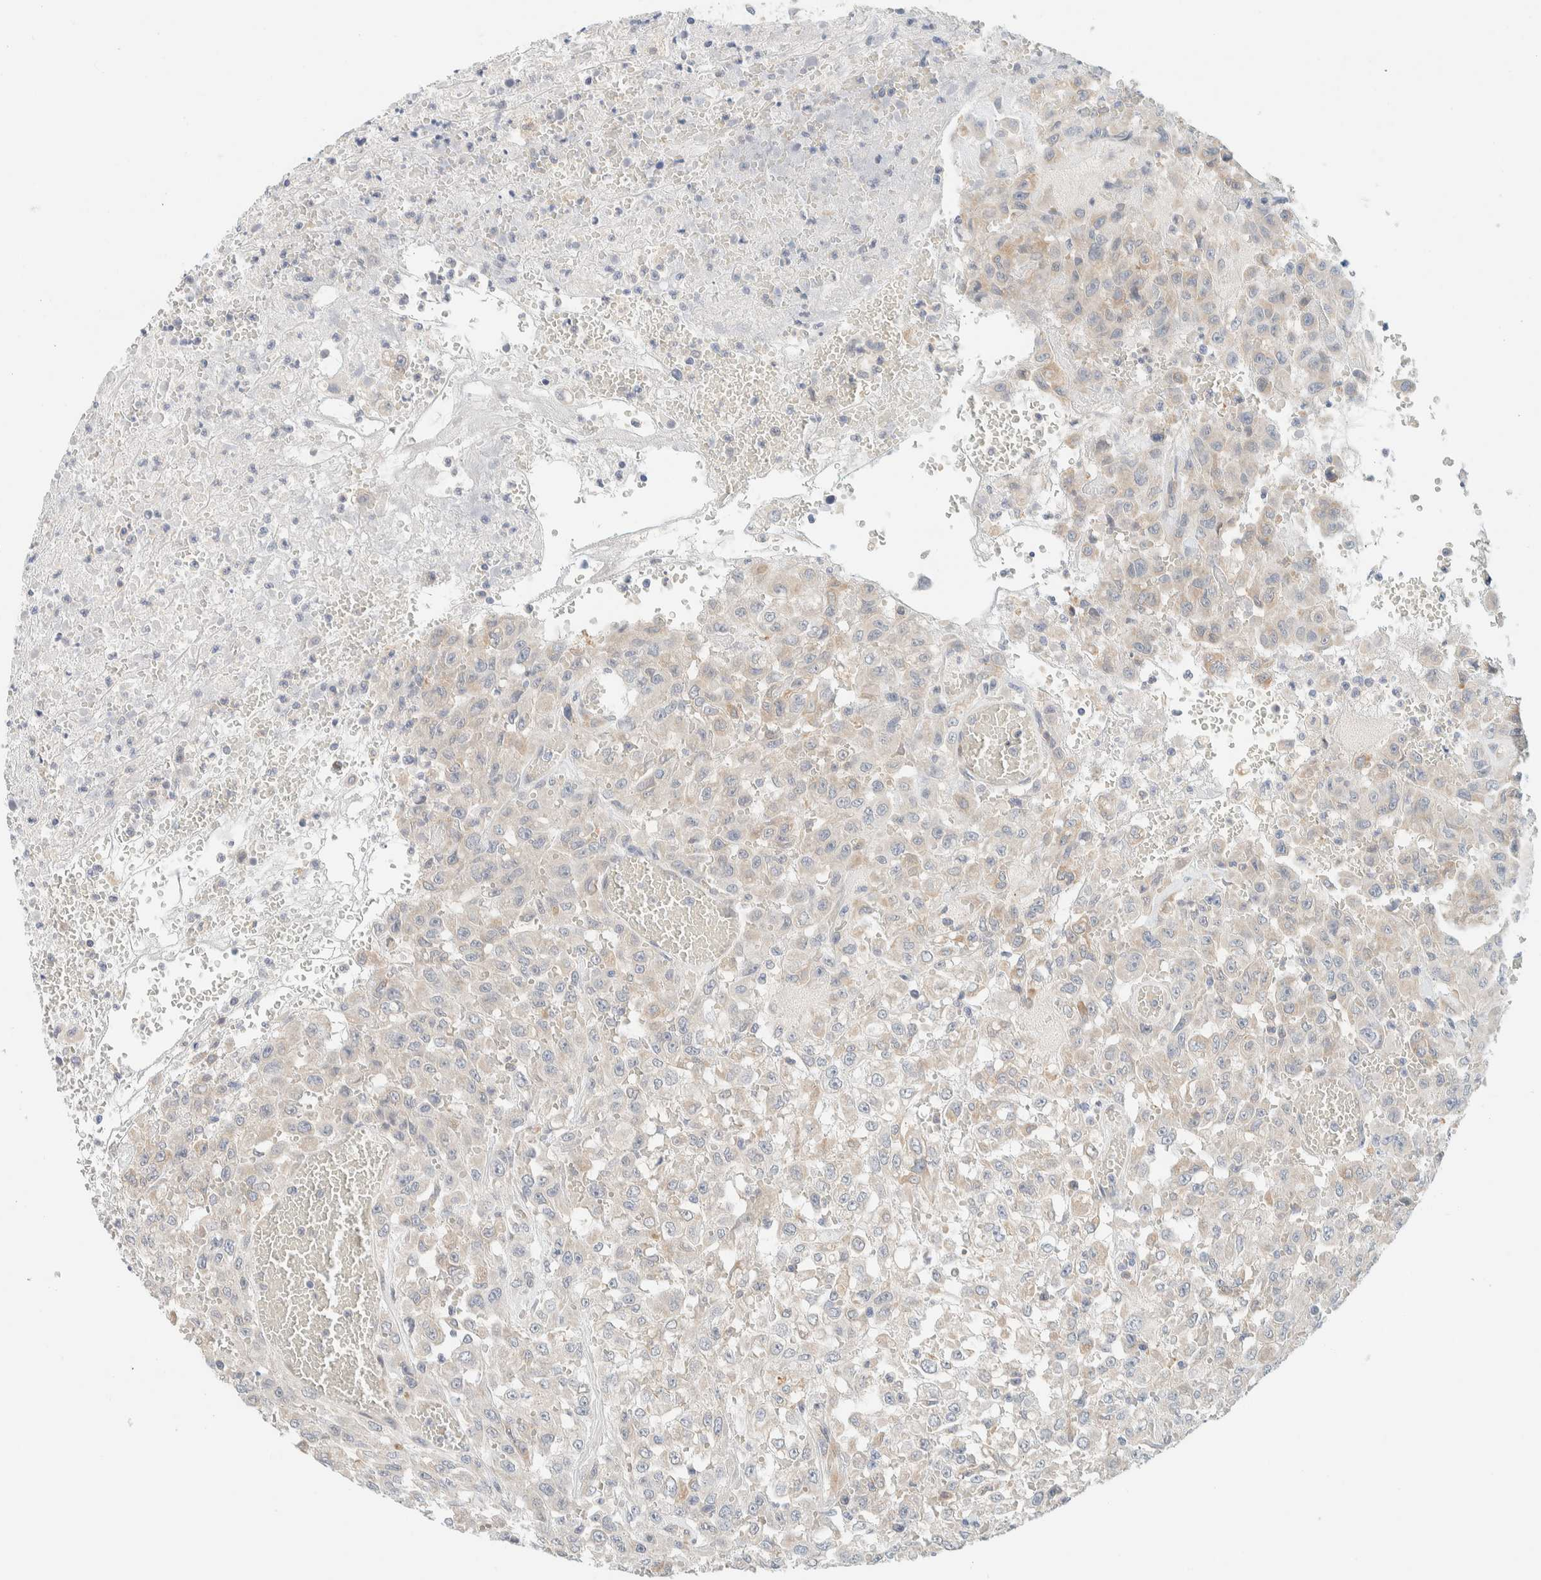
{"staining": {"intensity": "weak", "quantity": "<25%", "location": "cytoplasmic/membranous"}, "tissue": "urothelial cancer", "cell_type": "Tumor cells", "image_type": "cancer", "snomed": [{"axis": "morphology", "description": "Urothelial carcinoma, High grade"}, {"axis": "topography", "description": "Urinary bladder"}], "caption": "Tumor cells are negative for protein expression in human urothelial cancer.", "gene": "SUMF2", "patient": {"sex": "male", "age": 46}}